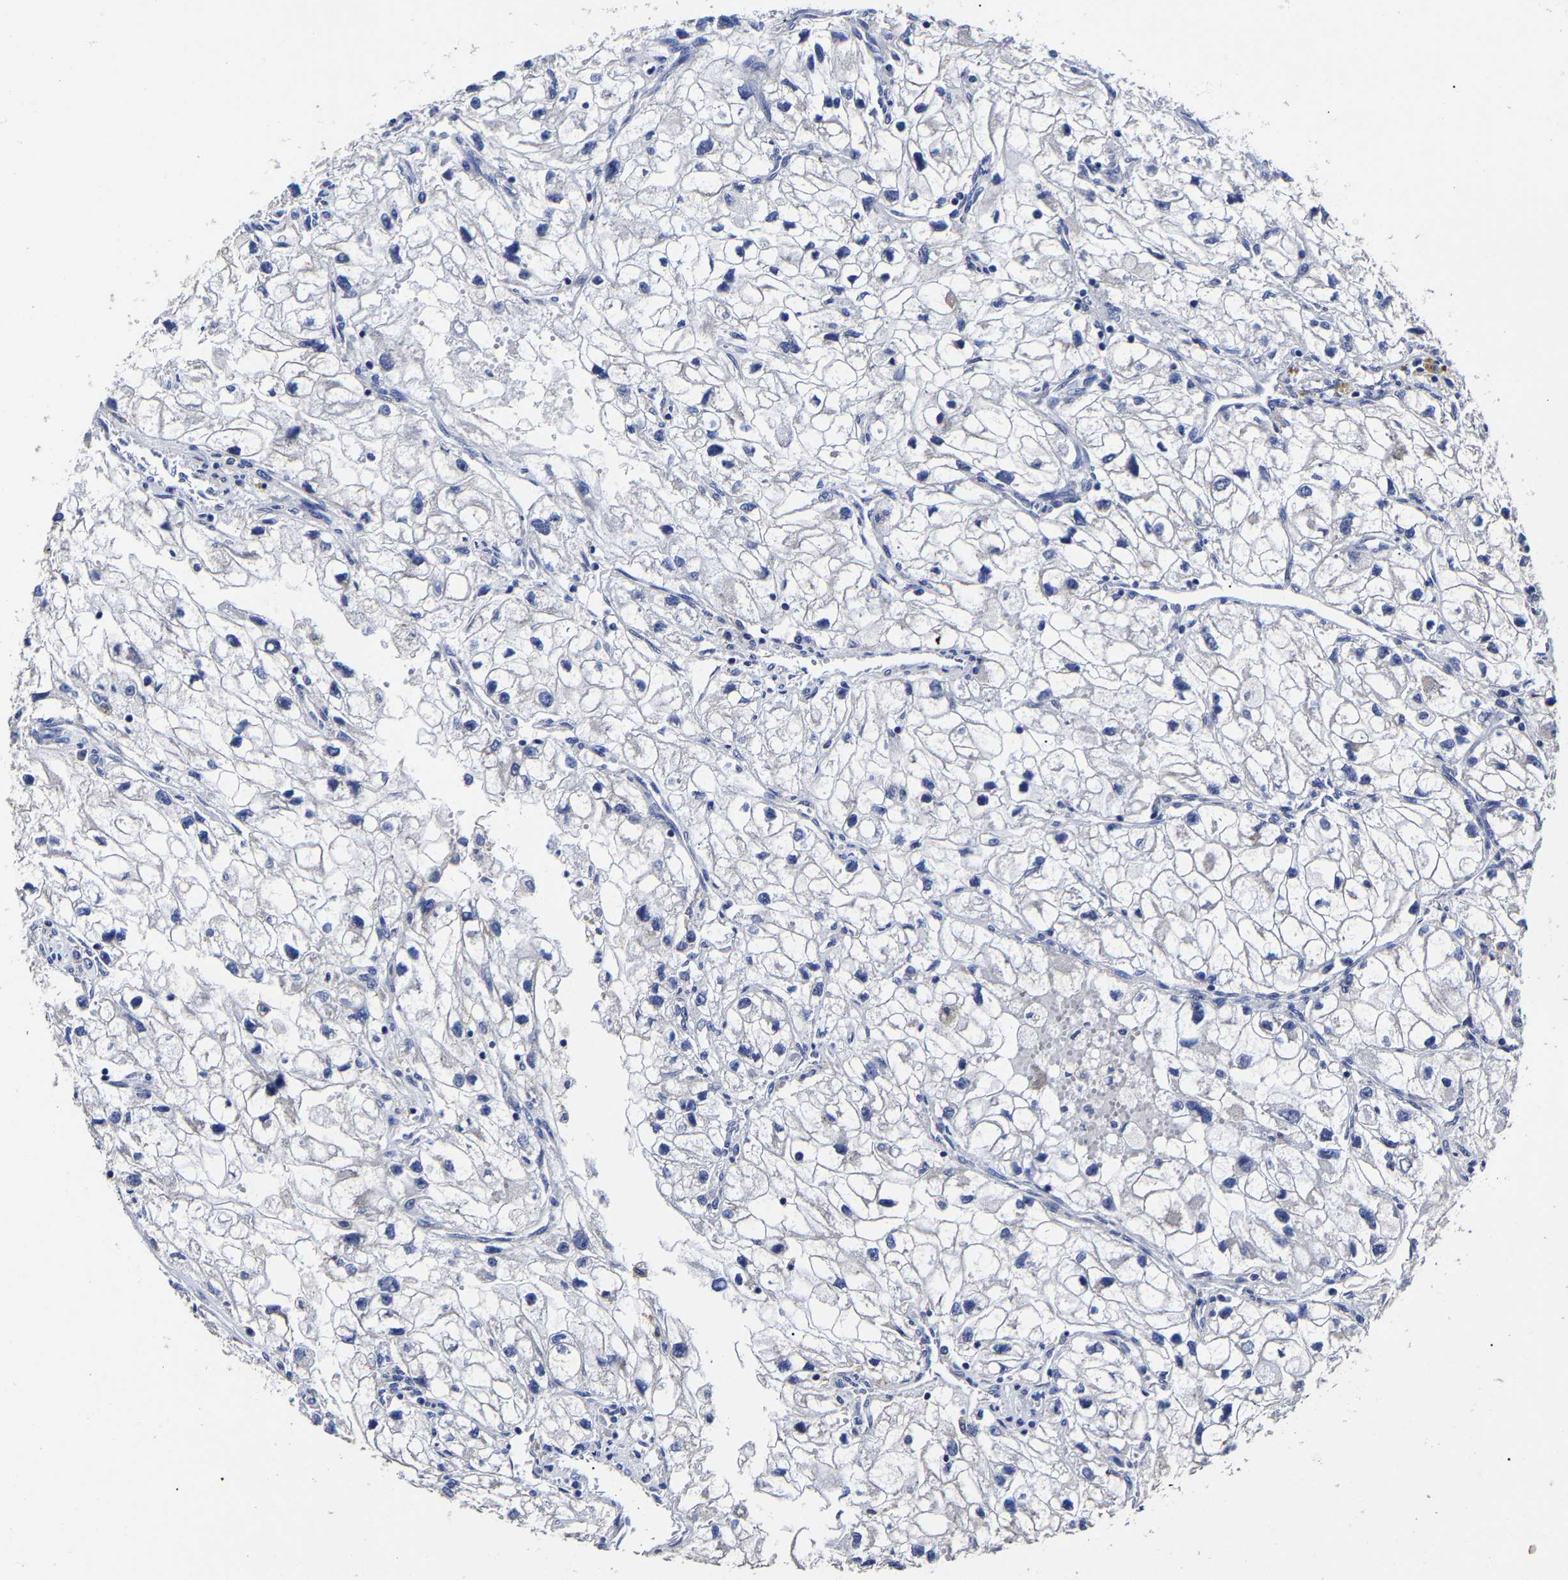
{"staining": {"intensity": "negative", "quantity": "none", "location": "none"}, "tissue": "renal cancer", "cell_type": "Tumor cells", "image_type": "cancer", "snomed": [{"axis": "morphology", "description": "Adenocarcinoma, NOS"}, {"axis": "topography", "description": "Kidney"}], "caption": "Photomicrograph shows no protein positivity in tumor cells of renal cancer (adenocarcinoma) tissue.", "gene": "AASS", "patient": {"sex": "female", "age": 70}}